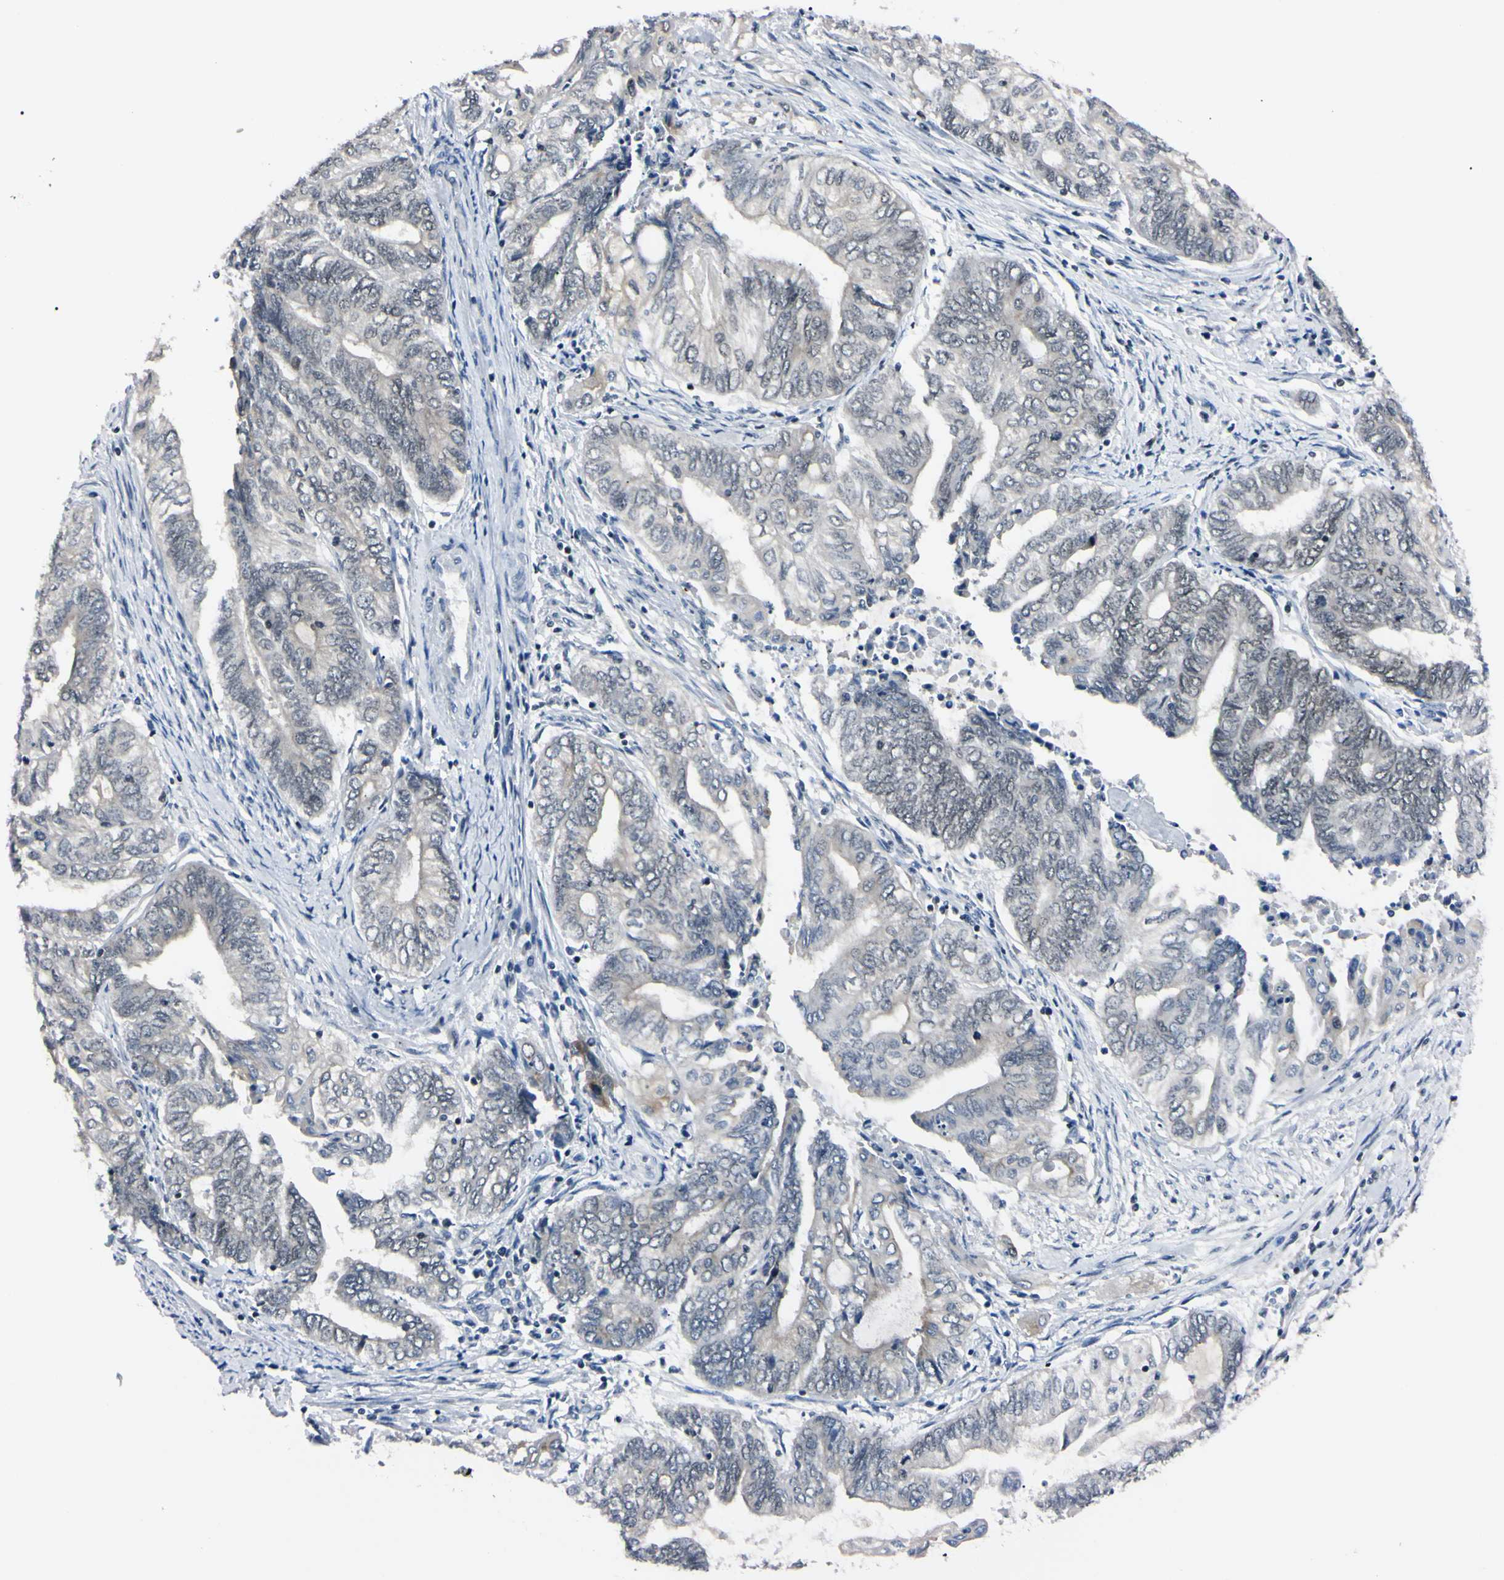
{"staining": {"intensity": "weak", "quantity": "25%-75%", "location": "nuclear"}, "tissue": "endometrial cancer", "cell_type": "Tumor cells", "image_type": "cancer", "snomed": [{"axis": "morphology", "description": "Adenocarcinoma, NOS"}, {"axis": "topography", "description": "Uterus"}, {"axis": "topography", "description": "Endometrium"}], "caption": "Endometrial cancer (adenocarcinoma) stained for a protein reveals weak nuclear positivity in tumor cells.", "gene": "C1orf174", "patient": {"sex": "female", "age": 70}}